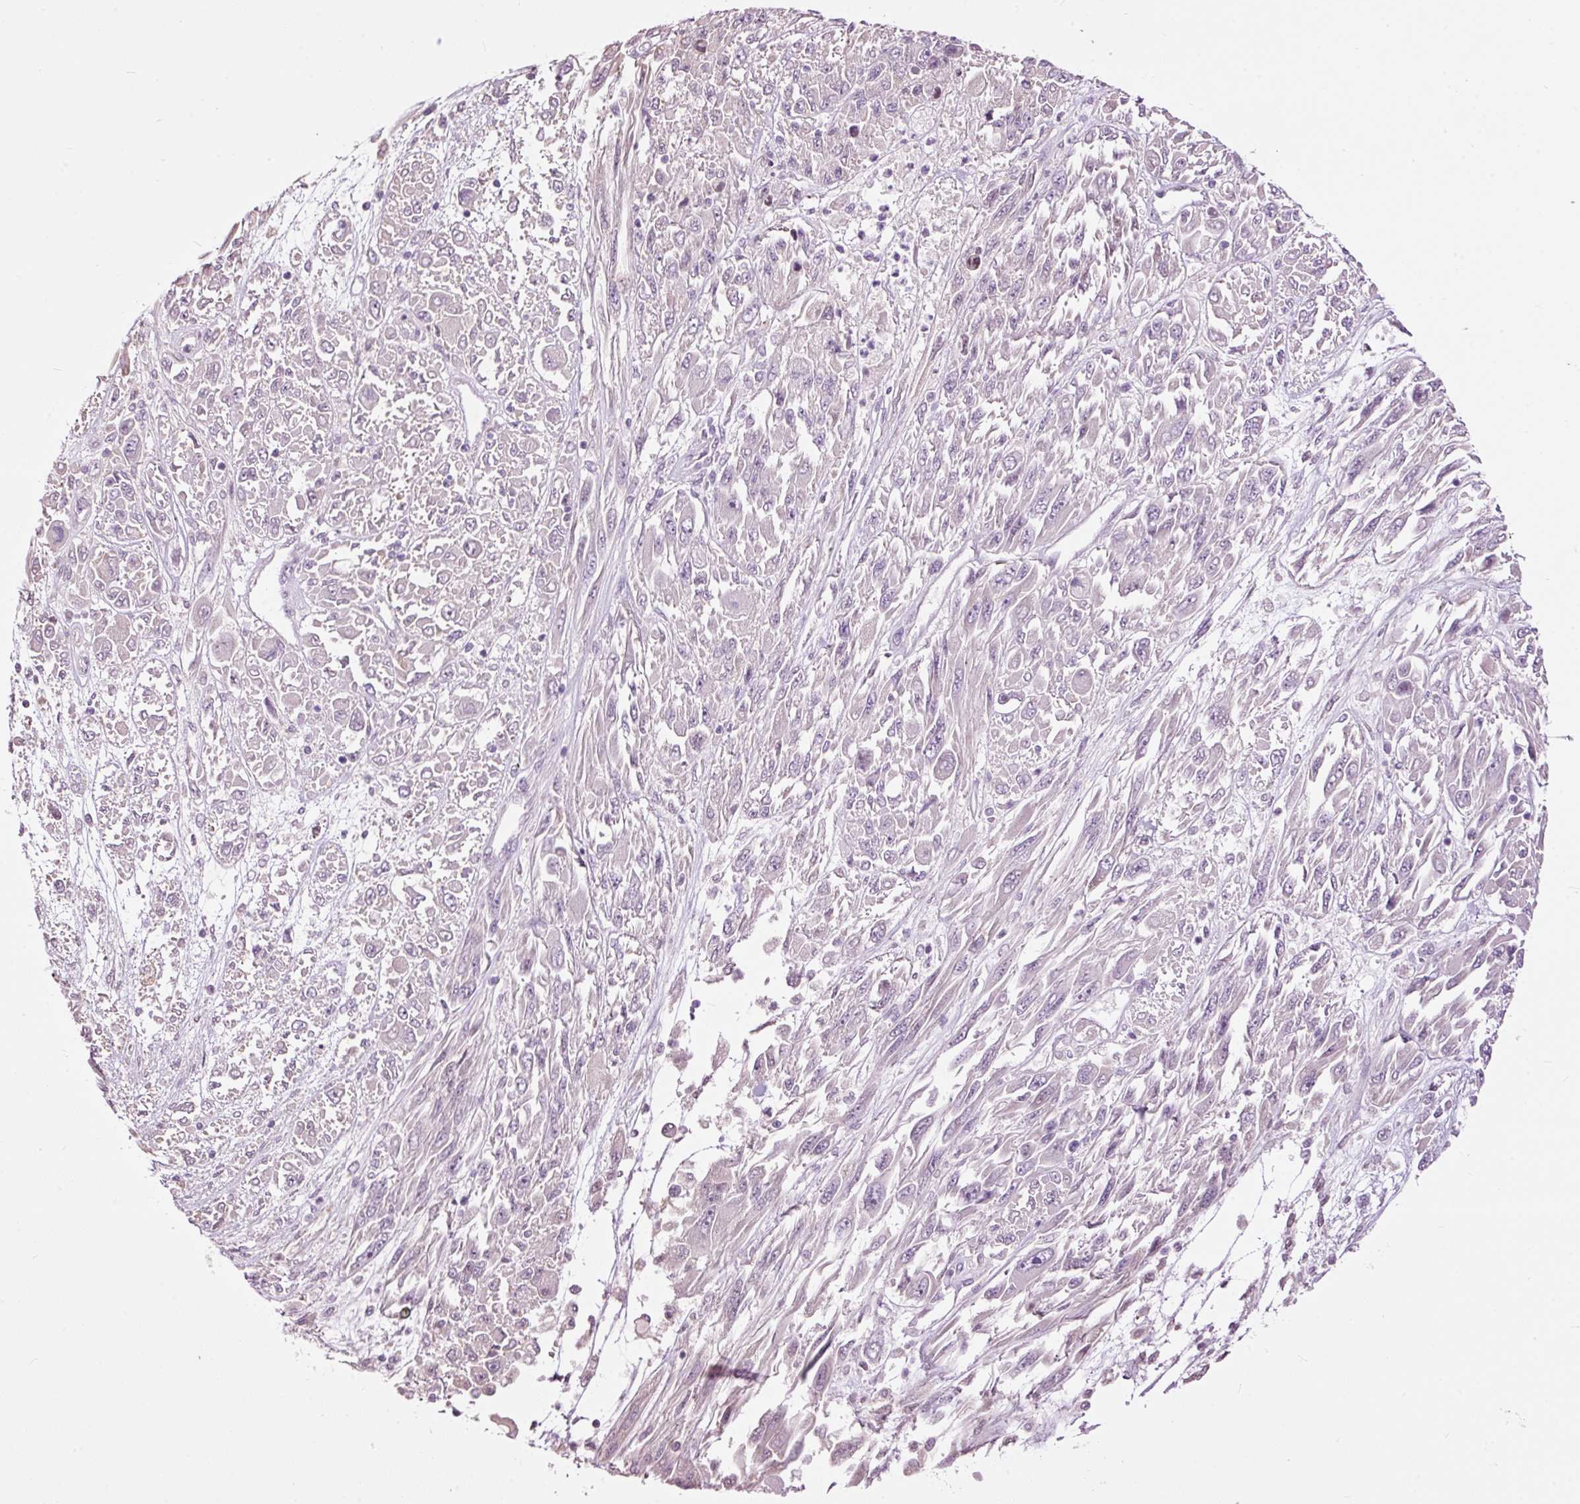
{"staining": {"intensity": "negative", "quantity": "none", "location": "none"}, "tissue": "melanoma", "cell_type": "Tumor cells", "image_type": "cancer", "snomed": [{"axis": "morphology", "description": "Malignant melanoma, NOS"}, {"axis": "topography", "description": "Skin"}], "caption": "An IHC histopathology image of melanoma is shown. There is no staining in tumor cells of melanoma.", "gene": "FCRL4", "patient": {"sex": "female", "age": 91}}